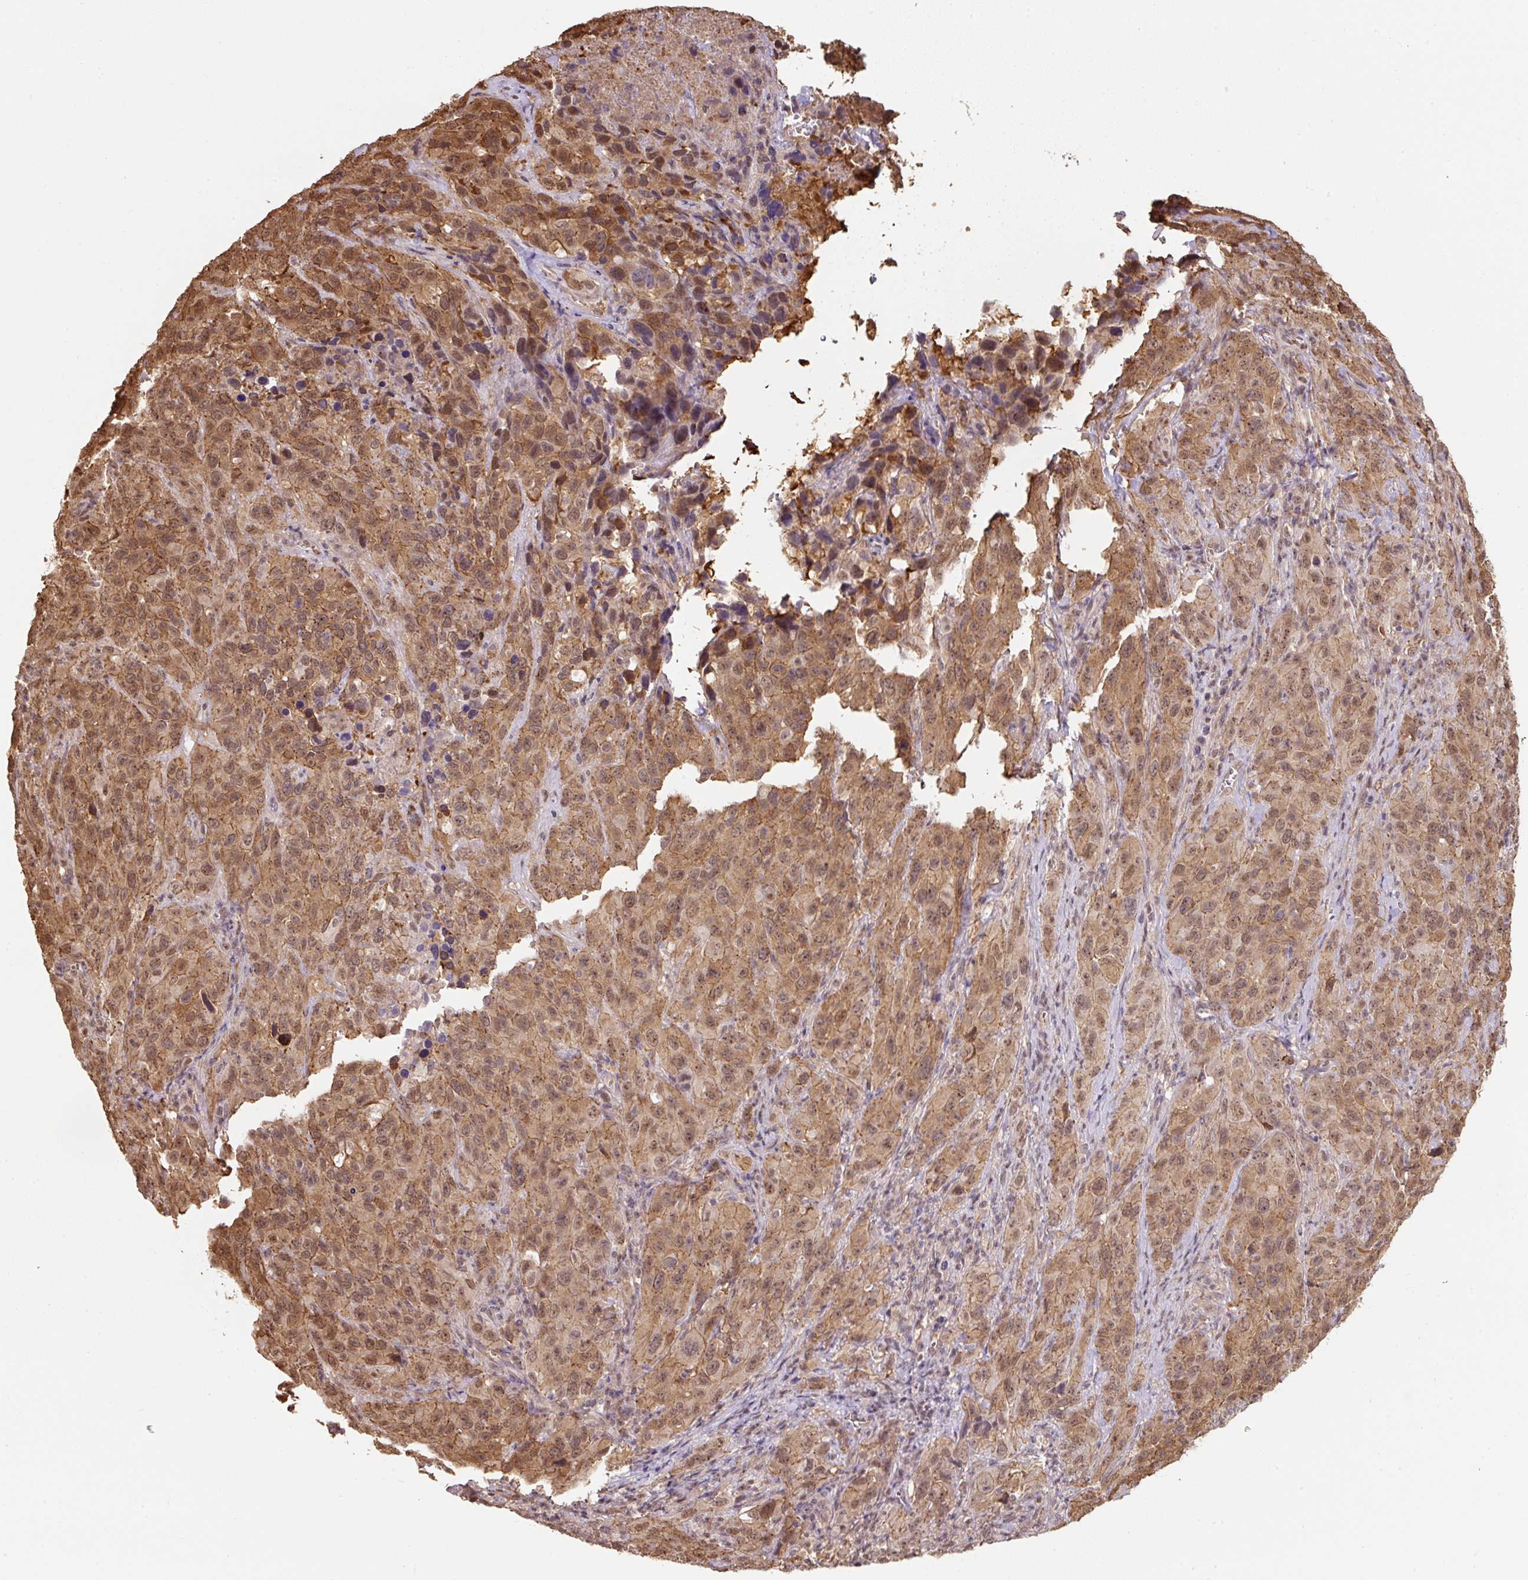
{"staining": {"intensity": "moderate", "quantity": ">75%", "location": "cytoplasmic/membranous,nuclear"}, "tissue": "cervical cancer", "cell_type": "Tumor cells", "image_type": "cancer", "snomed": [{"axis": "morphology", "description": "Squamous cell carcinoma, NOS"}, {"axis": "topography", "description": "Cervix"}], "caption": "The immunohistochemical stain shows moderate cytoplasmic/membranous and nuclear staining in tumor cells of cervical cancer (squamous cell carcinoma) tissue.", "gene": "ST13", "patient": {"sex": "female", "age": 51}}